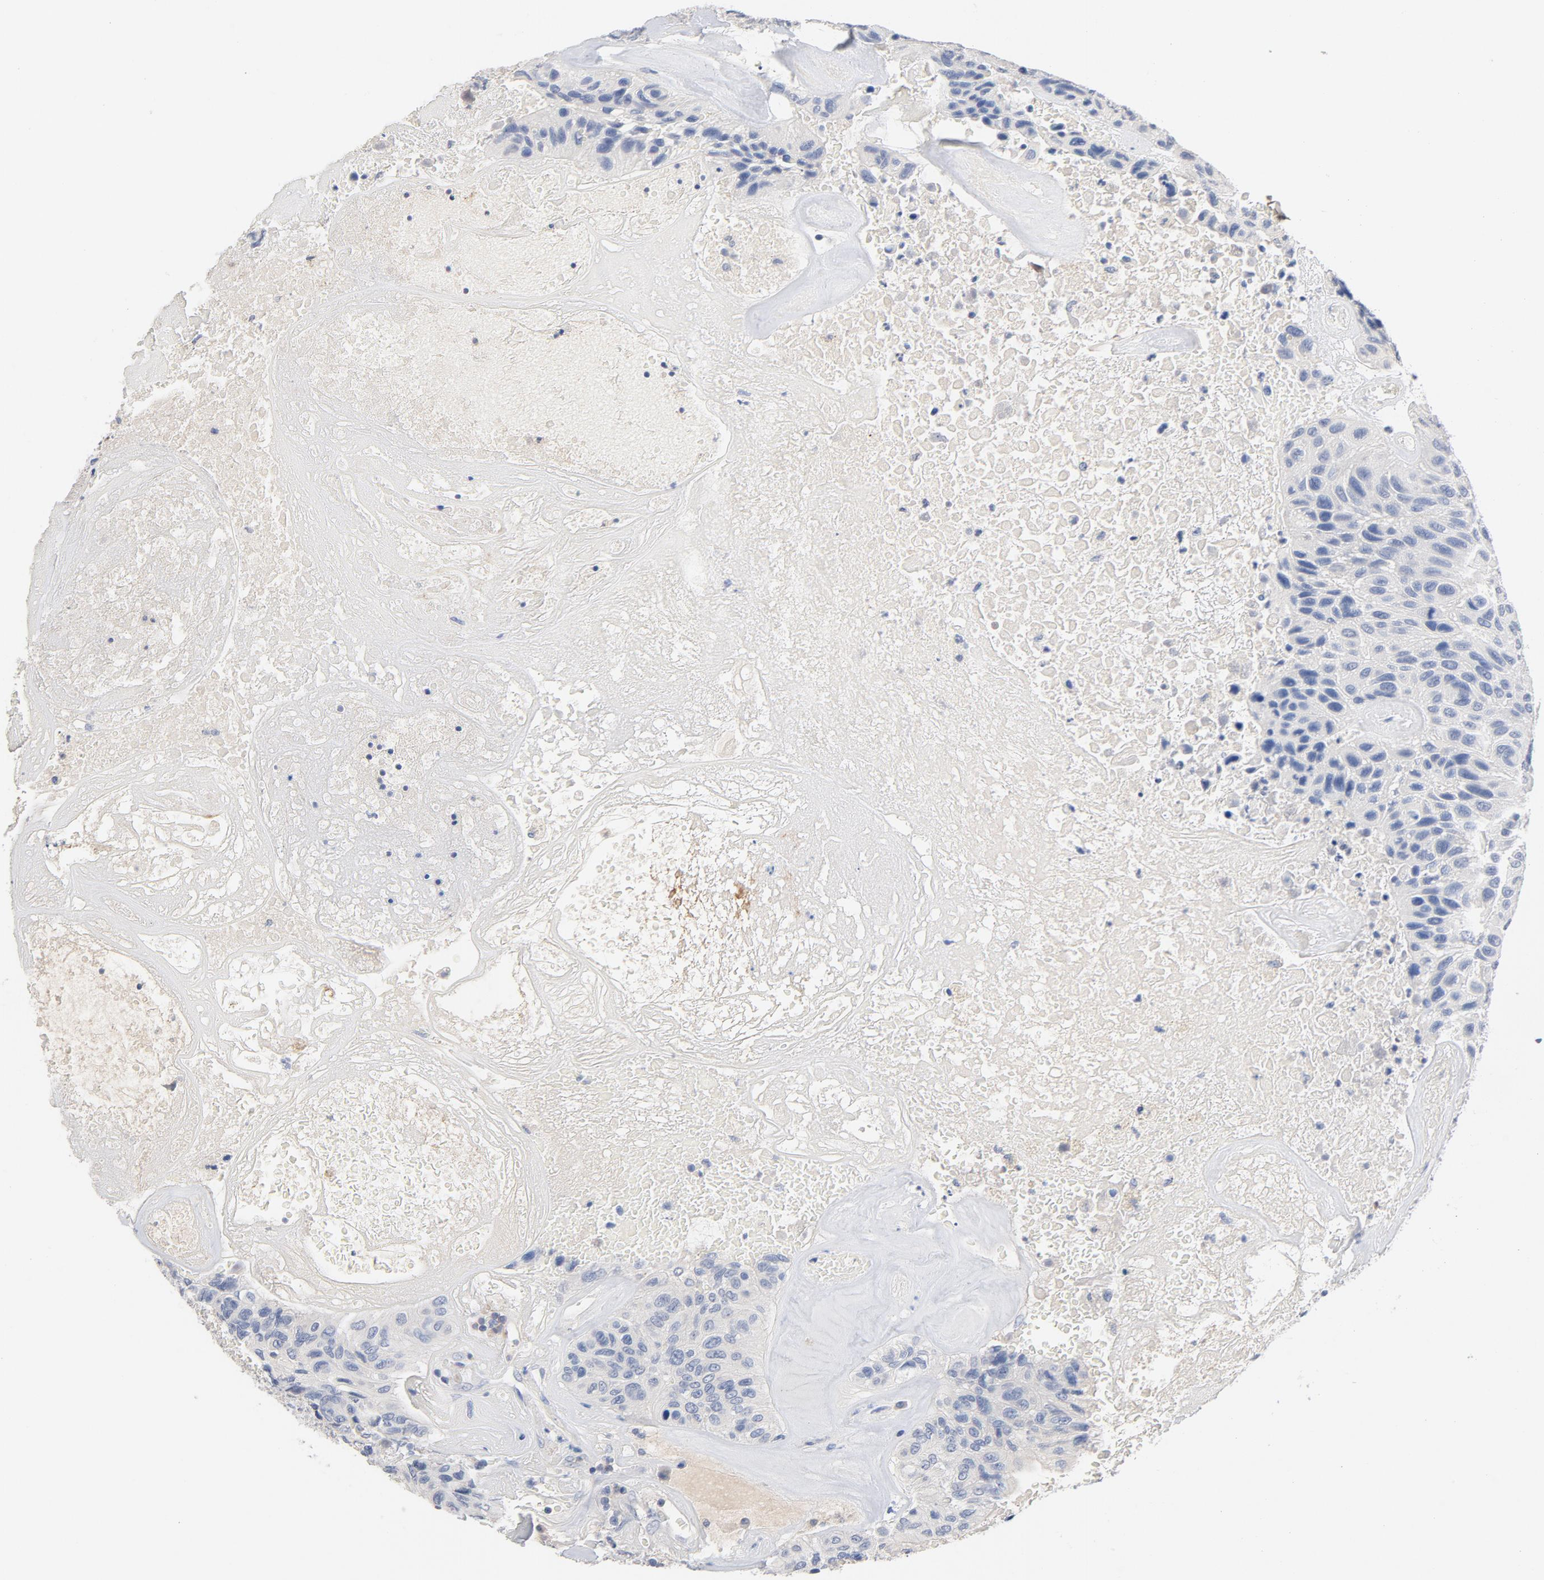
{"staining": {"intensity": "negative", "quantity": "none", "location": "none"}, "tissue": "urothelial cancer", "cell_type": "Tumor cells", "image_type": "cancer", "snomed": [{"axis": "morphology", "description": "Urothelial carcinoma, High grade"}, {"axis": "topography", "description": "Urinary bladder"}], "caption": "This histopathology image is of urothelial carcinoma (high-grade) stained with immunohistochemistry to label a protein in brown with the nuclei are counter-stained blue. There is no expression in tumor cells. (DAB IHC, high magnification).", "gene": "ZCCHC13", "patient": {"sex": "male", "age": 66}}